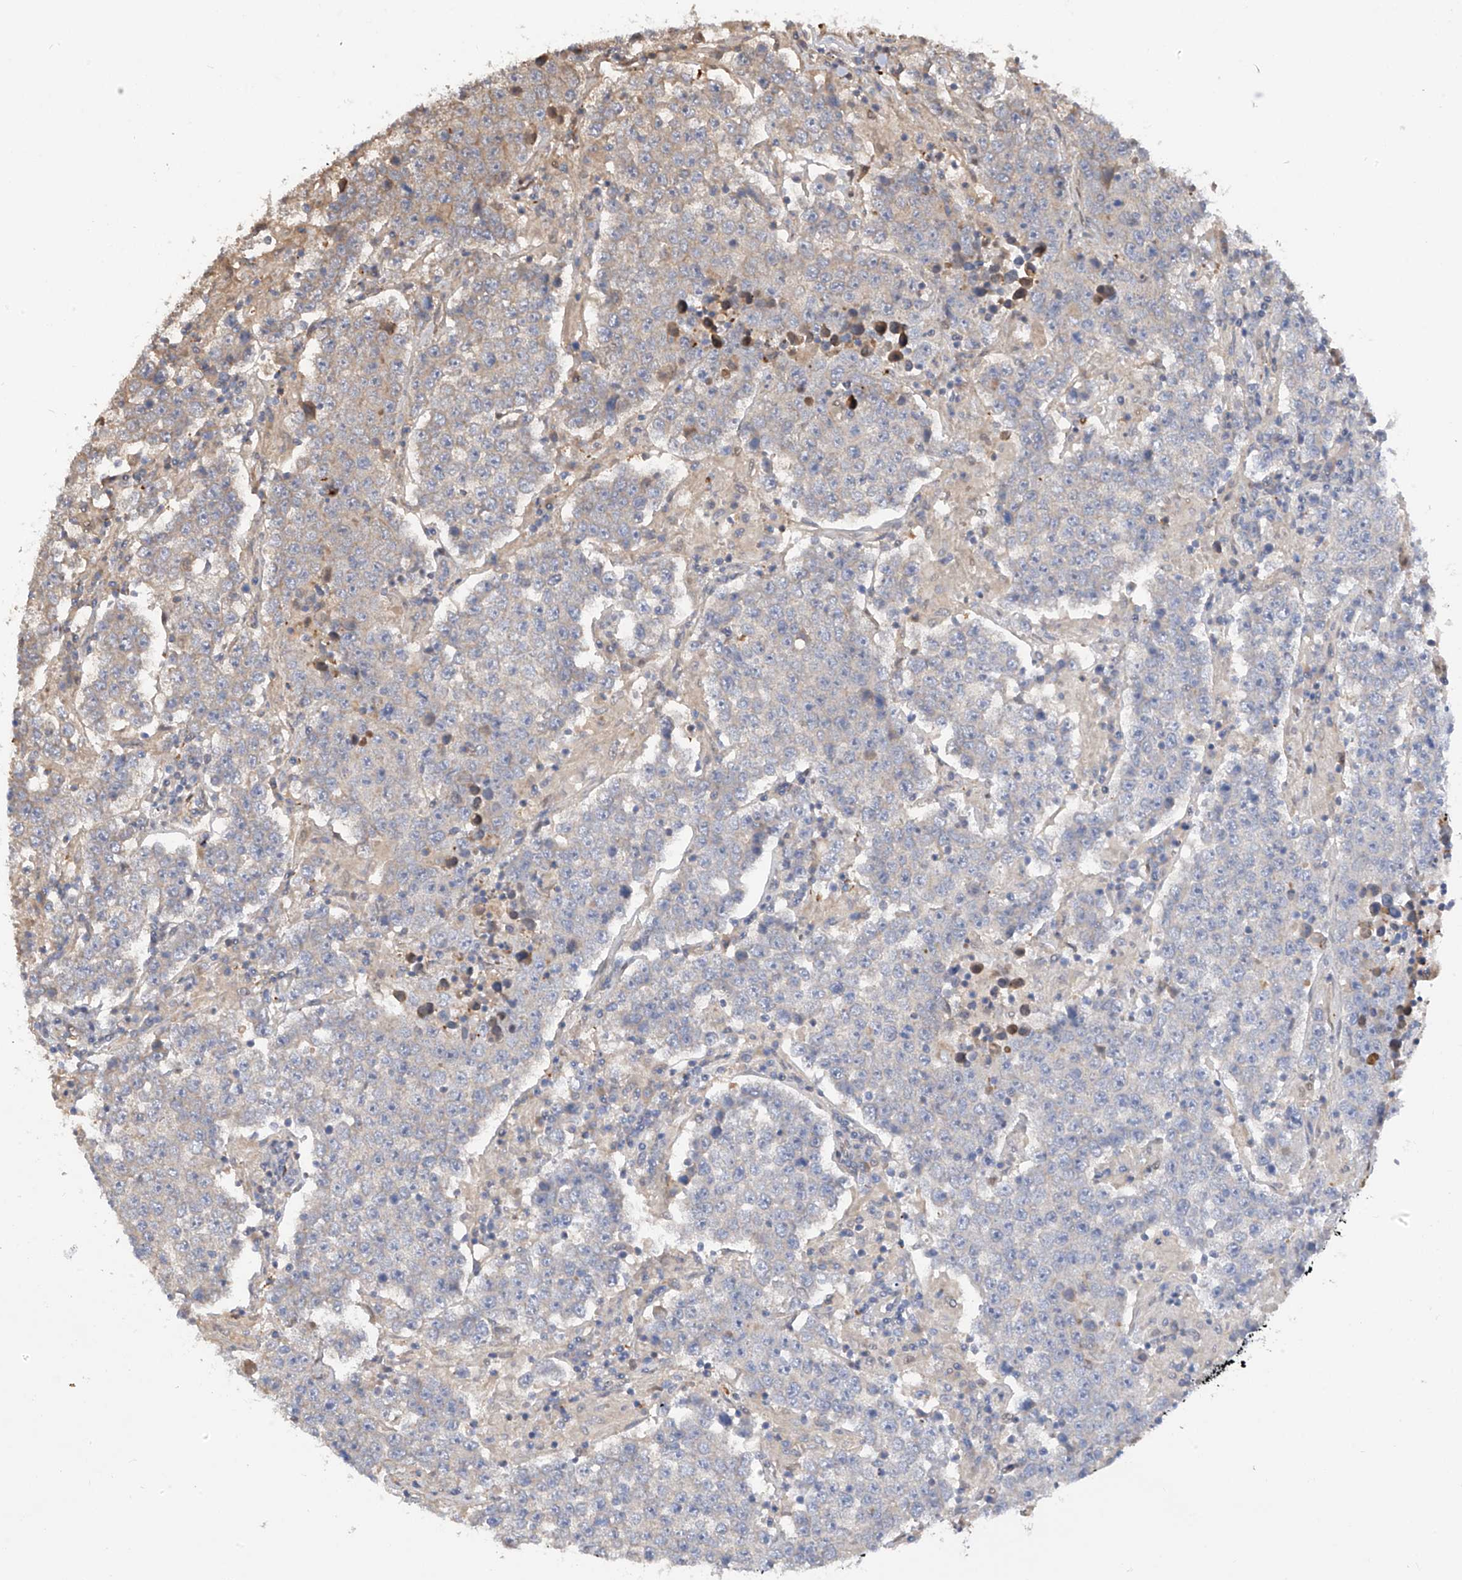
{"staining": {"intensity": "negative", "quantity": "none", "location": "none"}, "tissue": "testis cancer", "cell_type": "Tumor cells", "image_type": "cancer", "snomed": [{"axis": "morphology", "description": "Normal tissue, NOS"}, {"axis": "morphology", "description": "Urothelial carcinoma, High grade"}, {"axis": "morphology", "description": "Seminoma, NOS"}, {"axis": "morphology", "description": "Carcinoma, Embryonal, NOS"}, {"axis": "topography", "description": "Urinary bladder"}, {"axis": "topography", "description": "Testis"}], "caption": "IHC of human testis cancer (embryonal carcinoma) exhibits no expression in tumor cells.", "gene": "PMM1", "patient": {"sex": "male", "age": 41}}